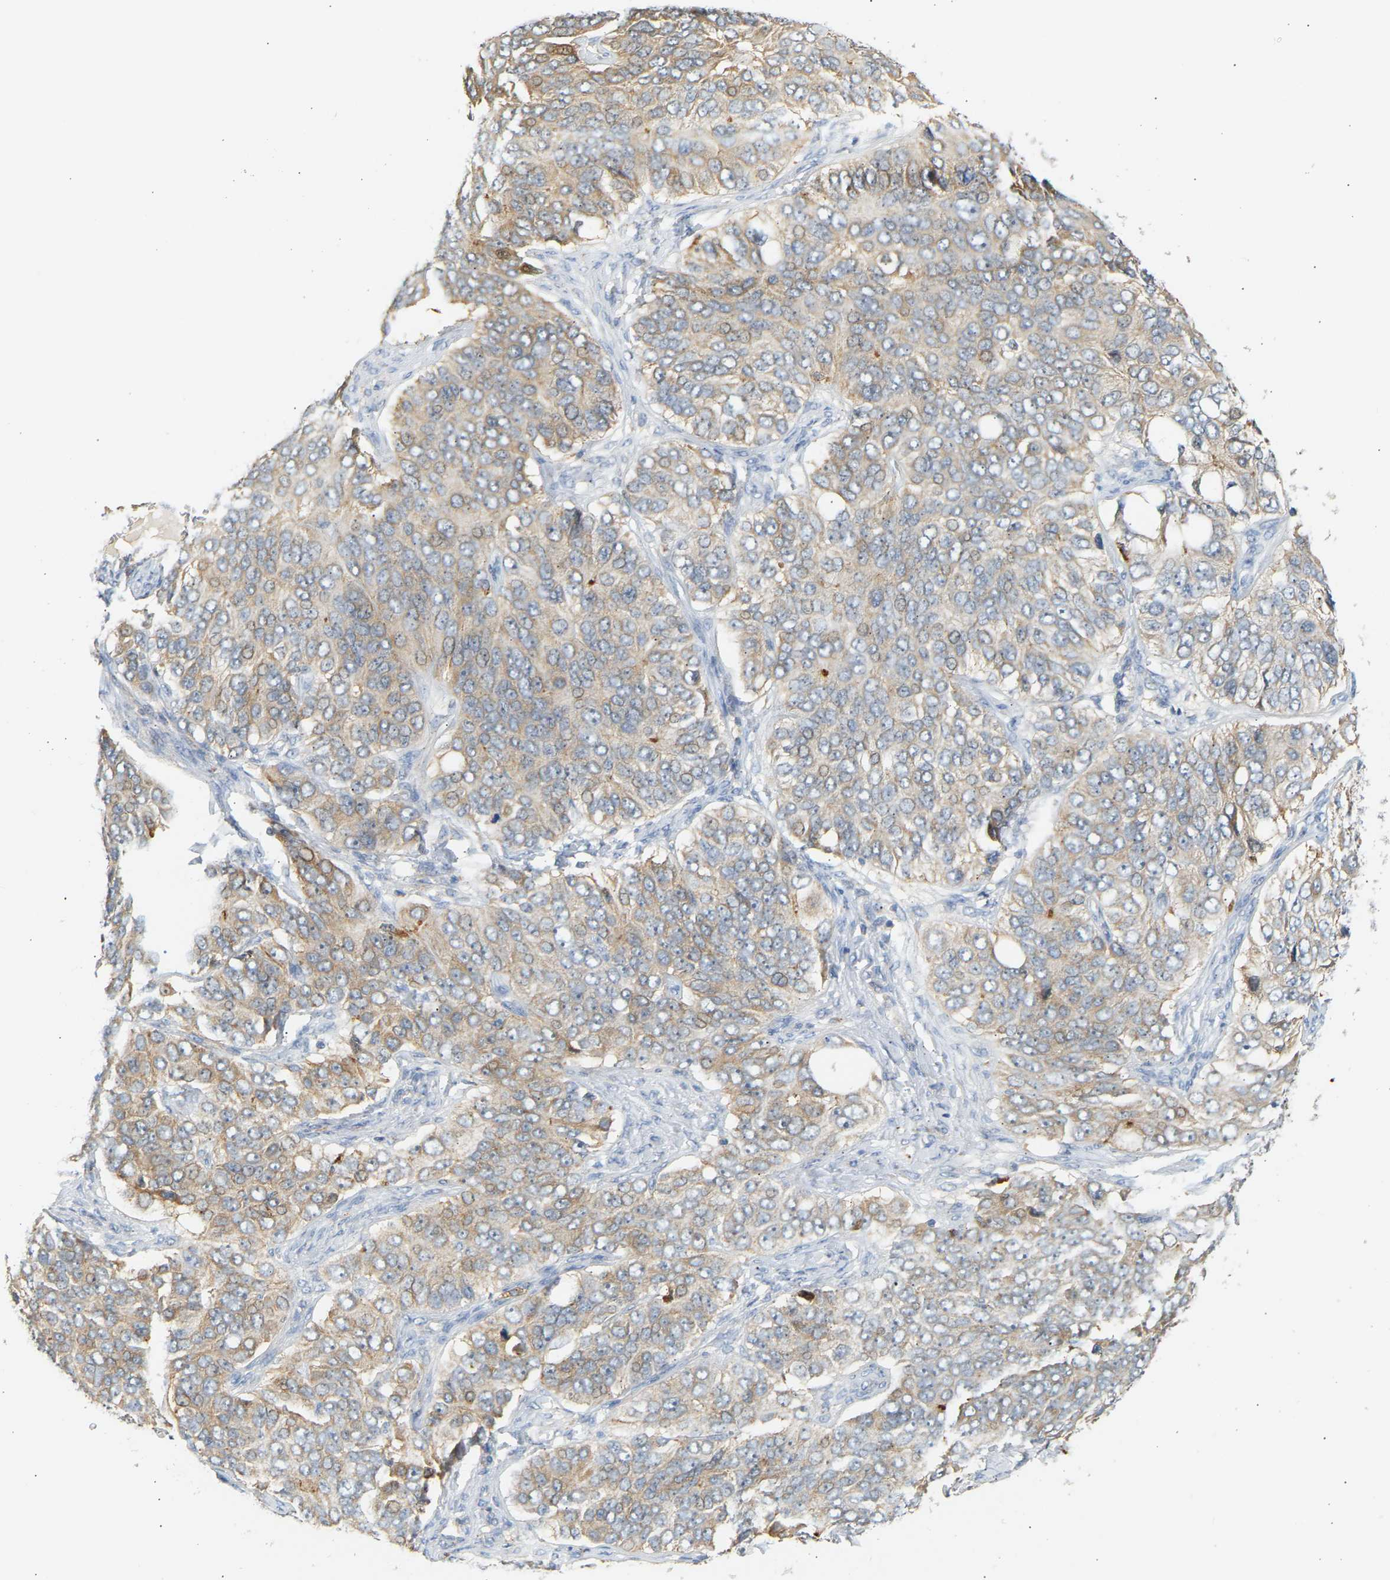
{"staining": {"intensity": "weak", "quantity": ">75%", "location": "cytoplasmic/membranous"}, "tissue": "ovarian cancer", "cell_type": "Tumor cells", "image_type": "cancer", "snomed": [{"axis": "morphology", "description": "Carcinoma, endometroid"}, {"axis": "topography", "description": "Ovary"}], "caption": "A brown stain shows weak cytoplasmic/membranous staining of a protein in ovarian cancer (endometroid carcinoma) tumor cells.", "gene": "ENTHD1", "patient": {"sex": "female", "age": 51}}